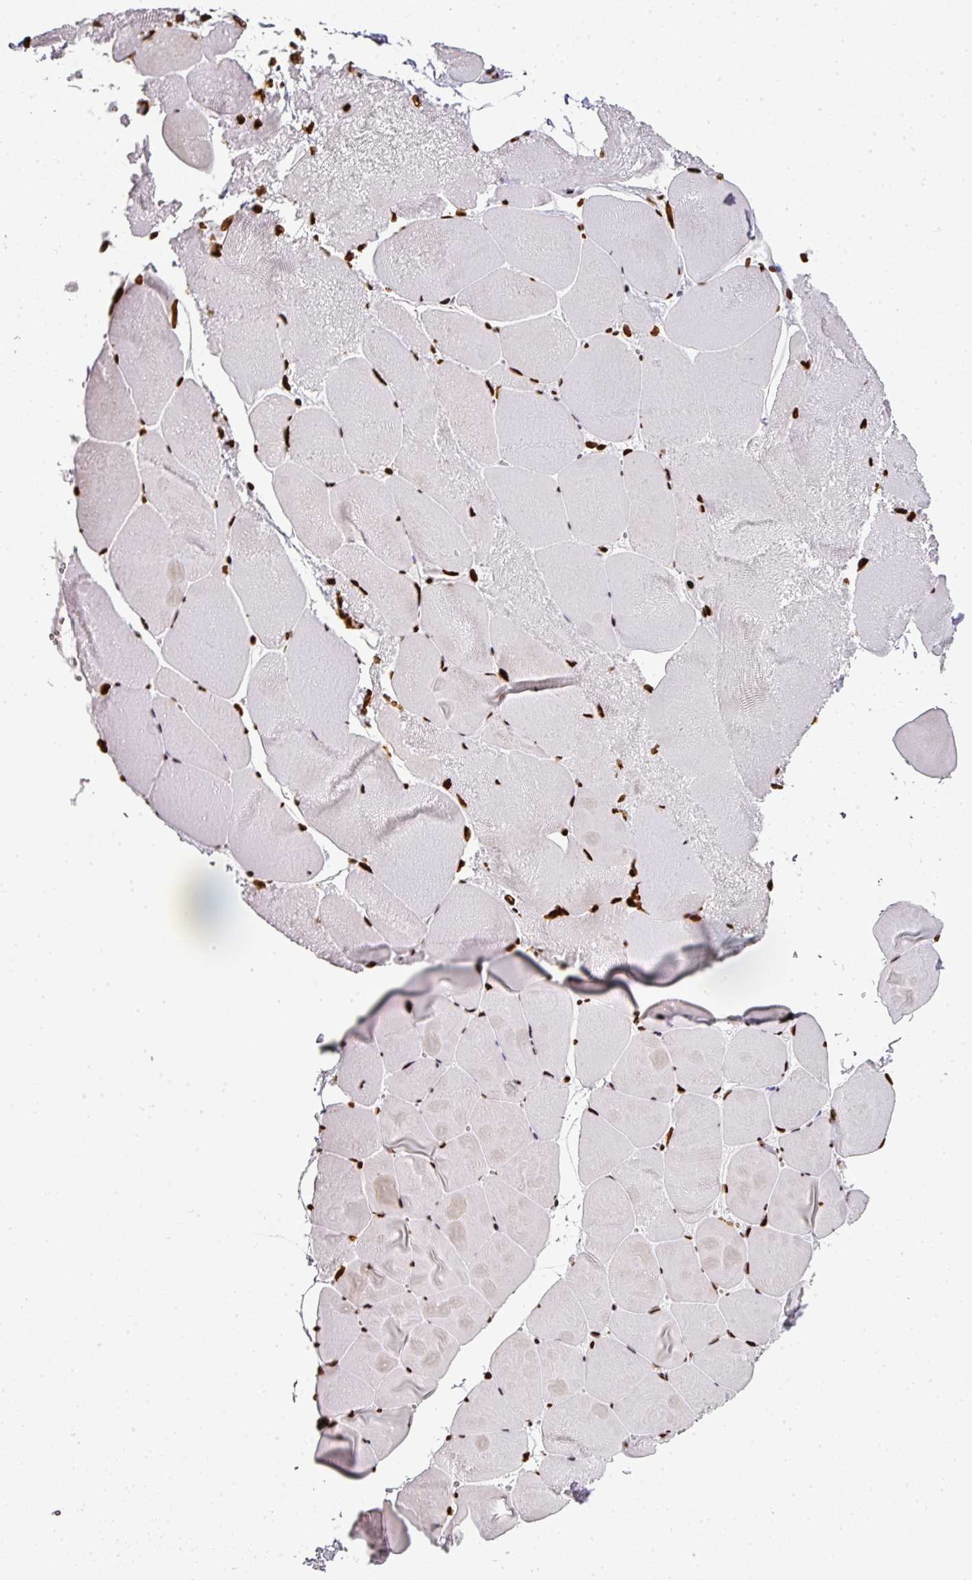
{"staining": {"intensity": "strong", "quantity": ">75%", "location": "nuclear"}, "tissue": "skeletal muscle", "cell_type": "Myocytes", "image_type": "normal", "snomed": [{"axis": "morphology", "description": "Normal tissue, NOS"}, {"axis": "topography", "description": "Skeletal muscle"}], "caption": "Immunohistochemistry image of benign skeletal muscle: skeletal muscle stained using IHC displays high levels of strong protein expression localized specifically in the nuclear of myocytes, appearing as a nuclear brown color.", "gene": "RASL11A", "patient": {"sex": "female", "age": 64}}